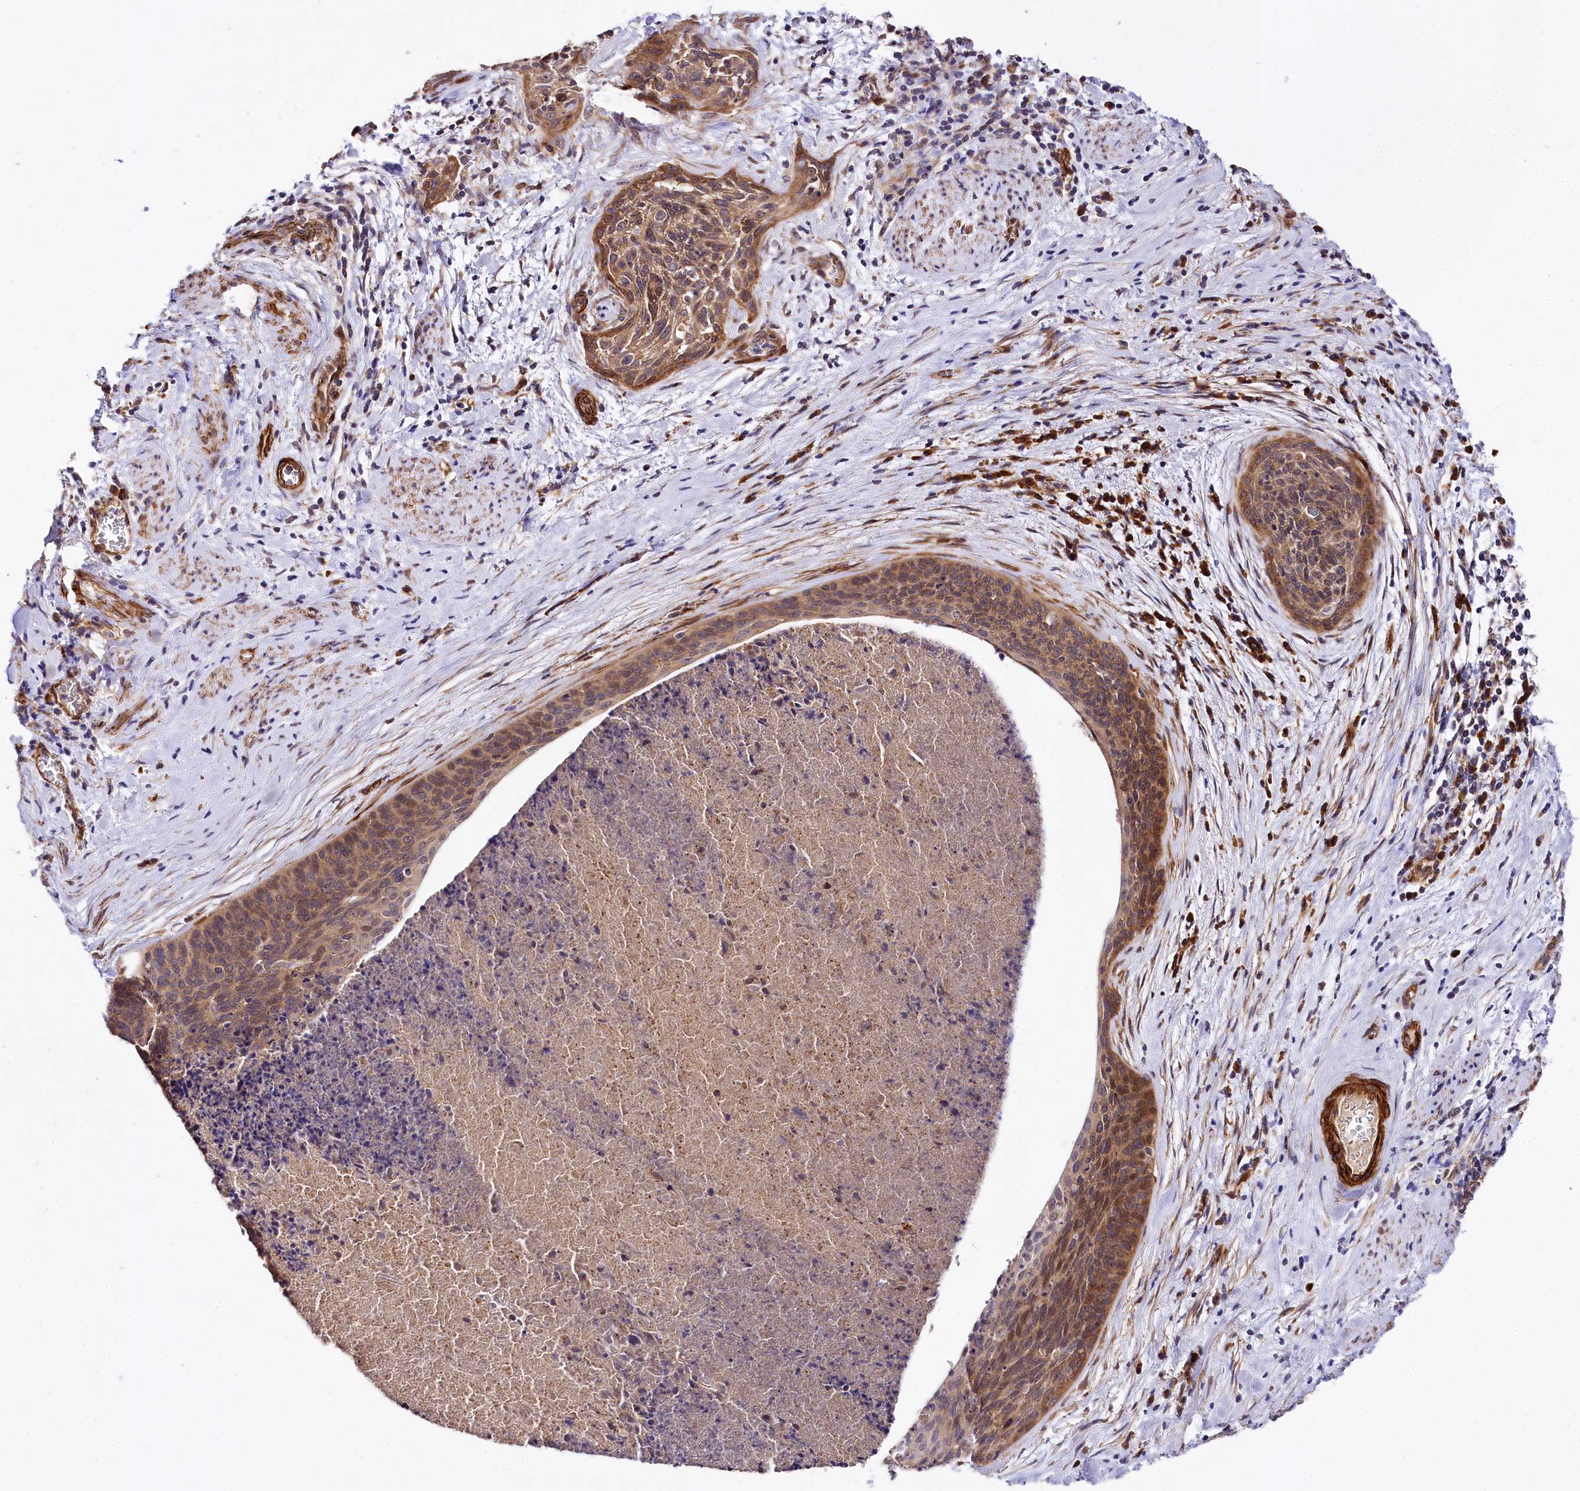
{"staining": {"intensity": "moderate", "quantity": ">75%", "location": "cytoplasmic/membranous"}, "tissue": "cervical cancer", "cell_type": "Tumor cells", "image_type": "cancer", "snomed": [{"axis": "morphology", "description": "Squamous cell carcinoma, NOS"}, {"axis": "topography", "description": "Cervix"}], "caption": "DAB (3,3'-diaminobenzidine) immunohistochemical staining of human cervical cancer exhibits moderate cytoplasmic/membranous protein positivity in about >75% of tumor cells. (Stains: DAB in brown, nuclei in blue, Microscopy: brightfield microscopy at high magnification).", "gene": "SPATS2", "patient": {"sex": "female", "age": 55}}